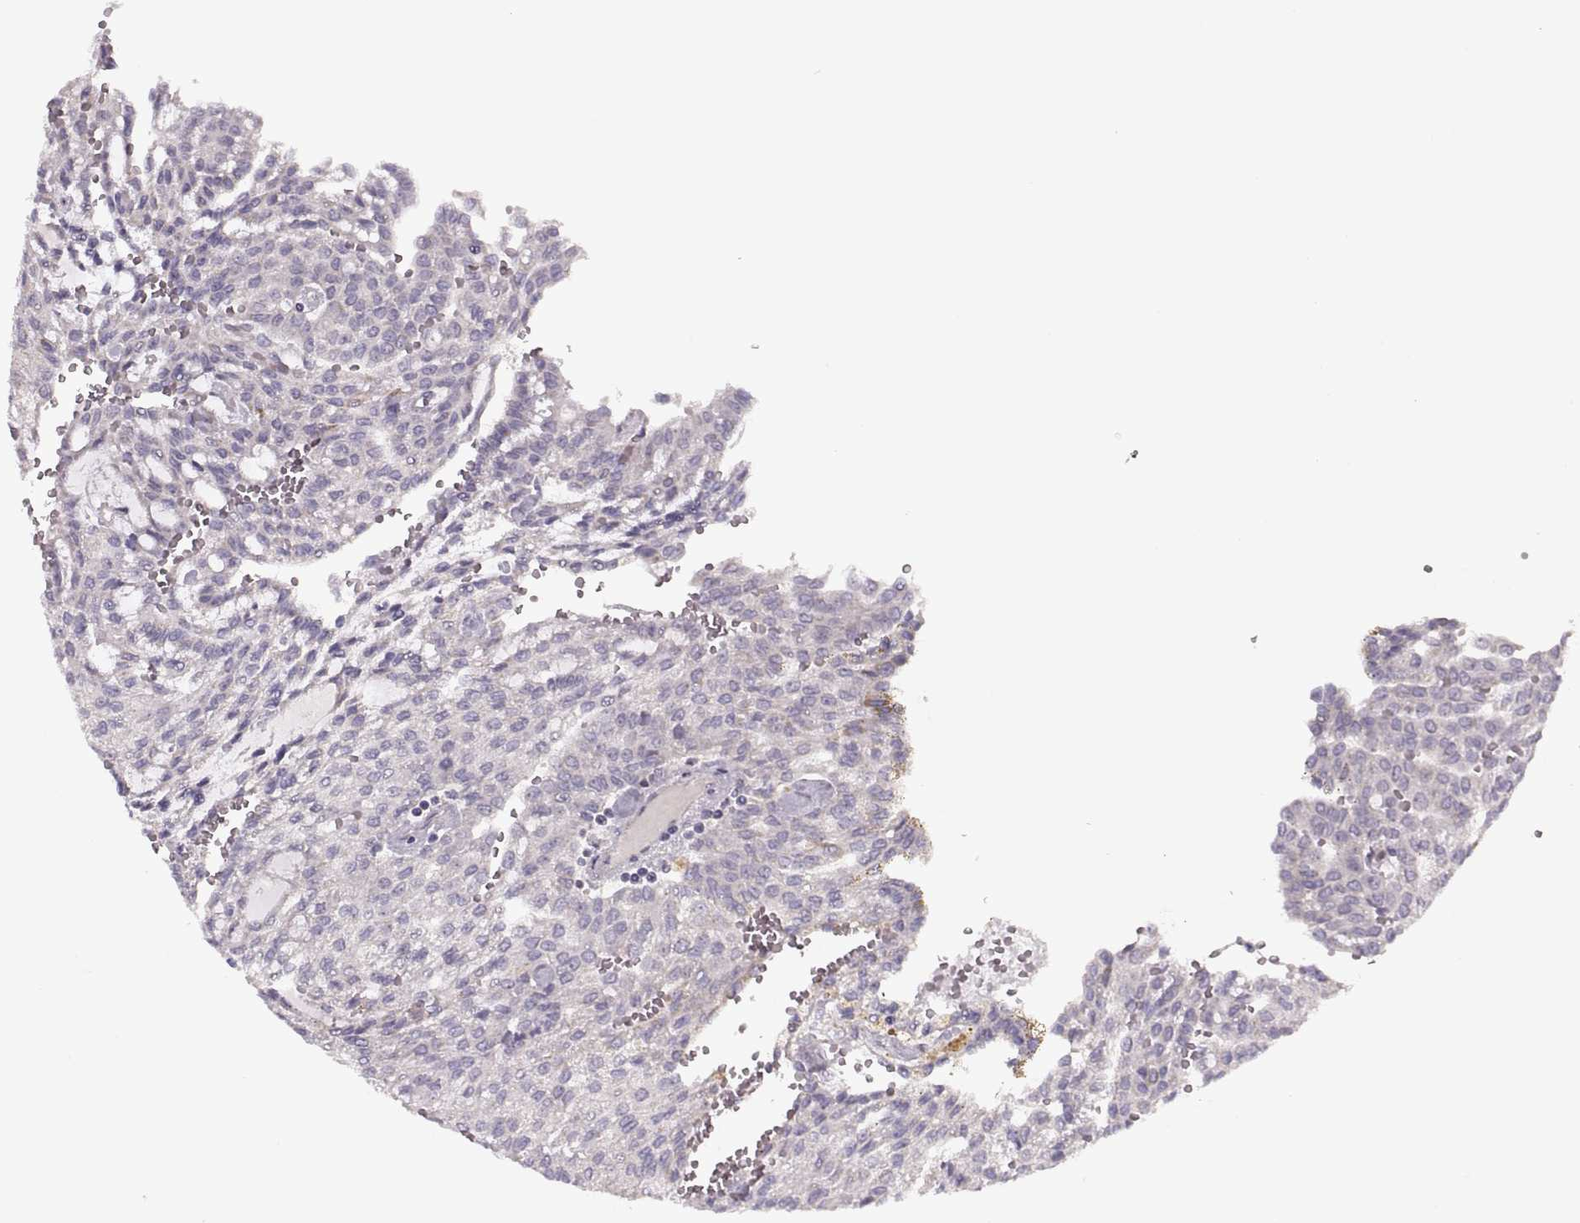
{"staining": {"intensity": "negative", "quantity": "none", "location": "none"}, "tissue": "renal cancer", "cell_type": "Tumor cells", "image_type": "cancer", "snomed": [{"axis": "morphology", "description": "Adenocarcinoma, NOS"}, {"axis": "topography", "description": "Kidney"}], "caption": "Immunohistochemical staining of human adenocarcinoma (renal) exhibits no significant staining in tumor cells.", "gene": "PIERCE1", "patient": {"sex": "male", "age": 63}}